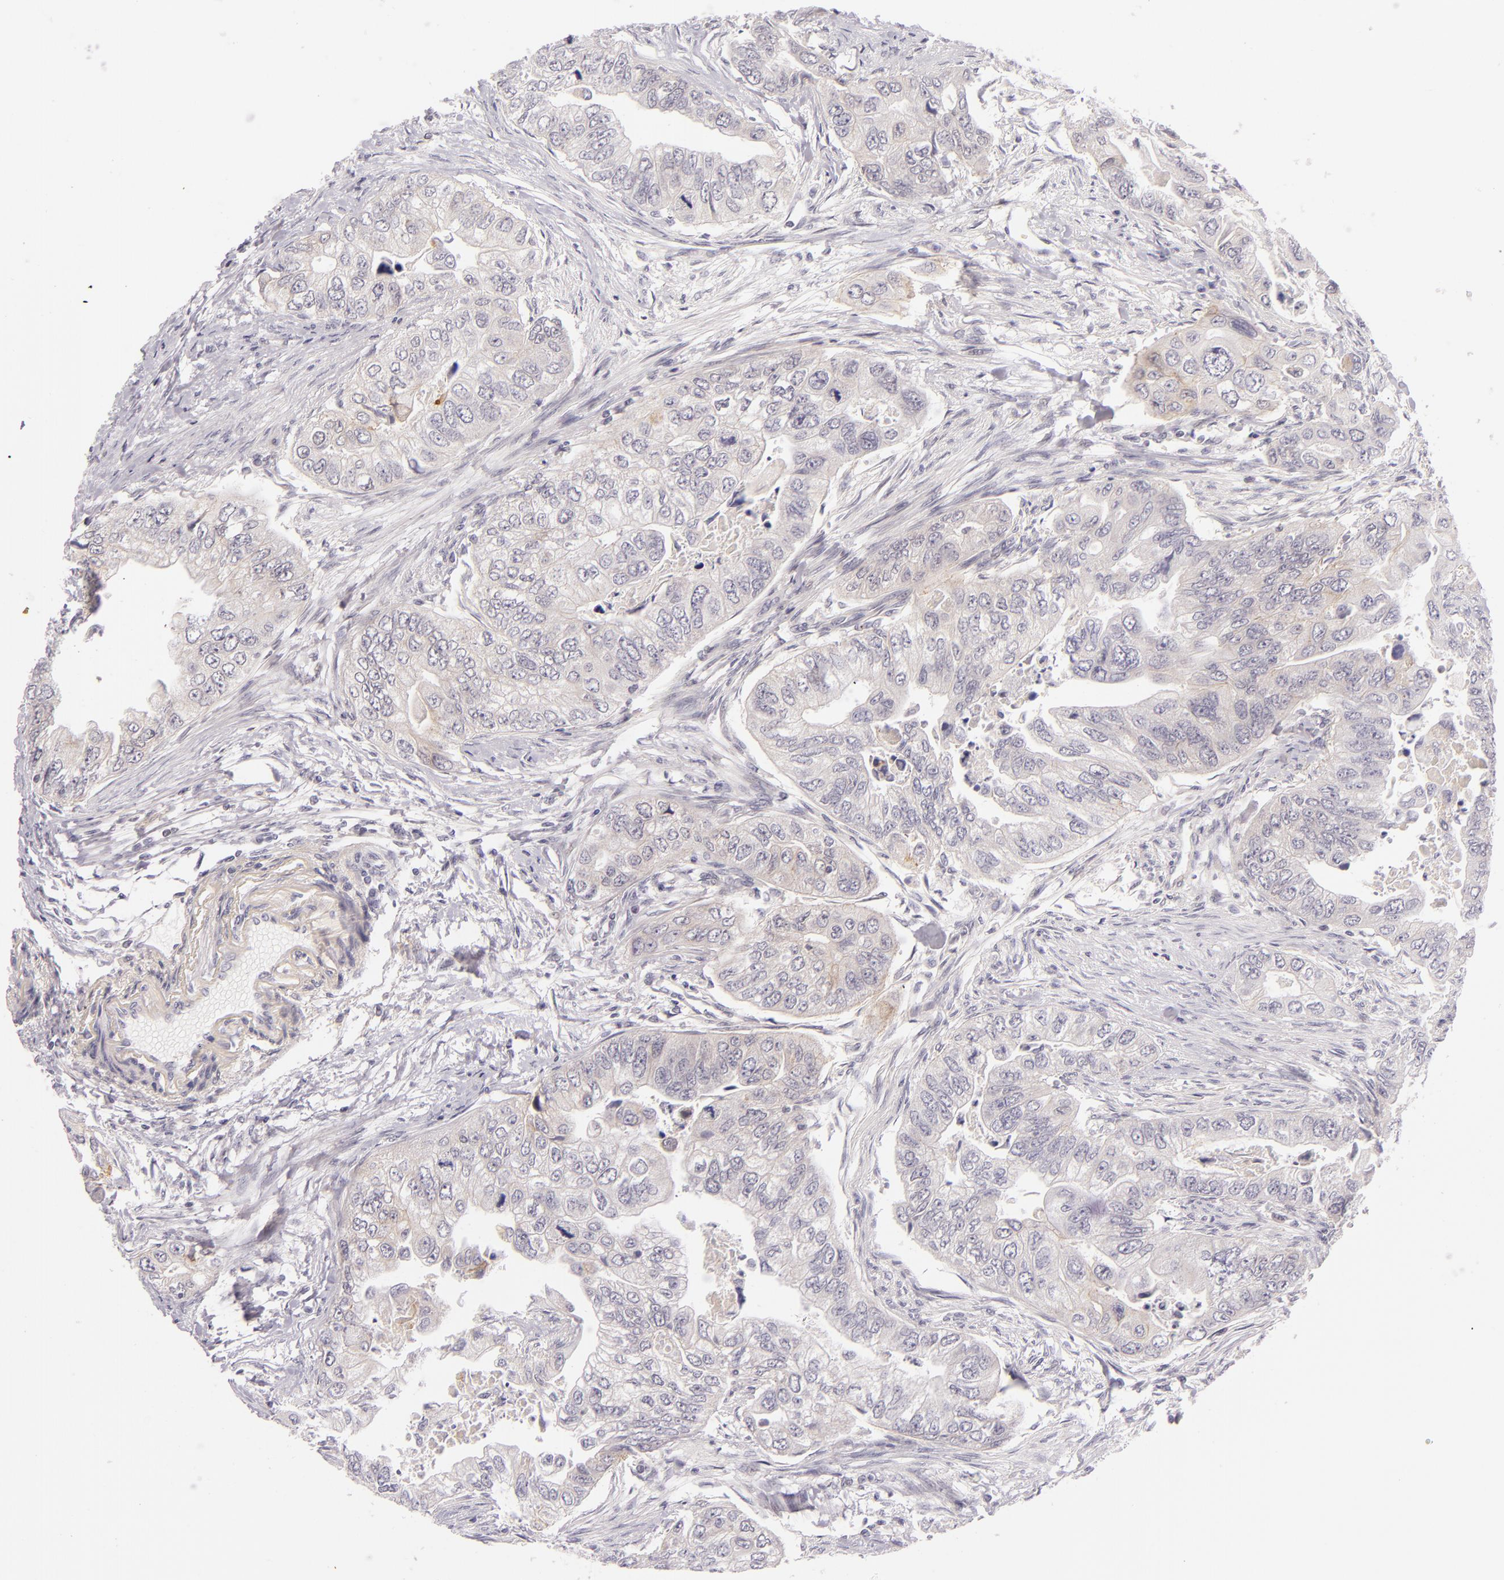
{"staining": {"intensity": "weak", "quantity": "<25%", "location": "cytoplasmic/membranous"}, "tissue": "colorectal cancer", "cell_type": "Tumor cells", "image_type": "cancer", "snomed": [{"axis": "morphology", "description": "Adenocarcinoma, NOS"}, {"axis": "topography", "description": "Colon"}], "caption": "High power microscopy histopathology image of an IHC micrograph of colorectal cancer (adenocarcinoma), revealing no significant expression in tumor cells.", "gene": "BCL3", "patient": {"sex": "female", "age": 11}}